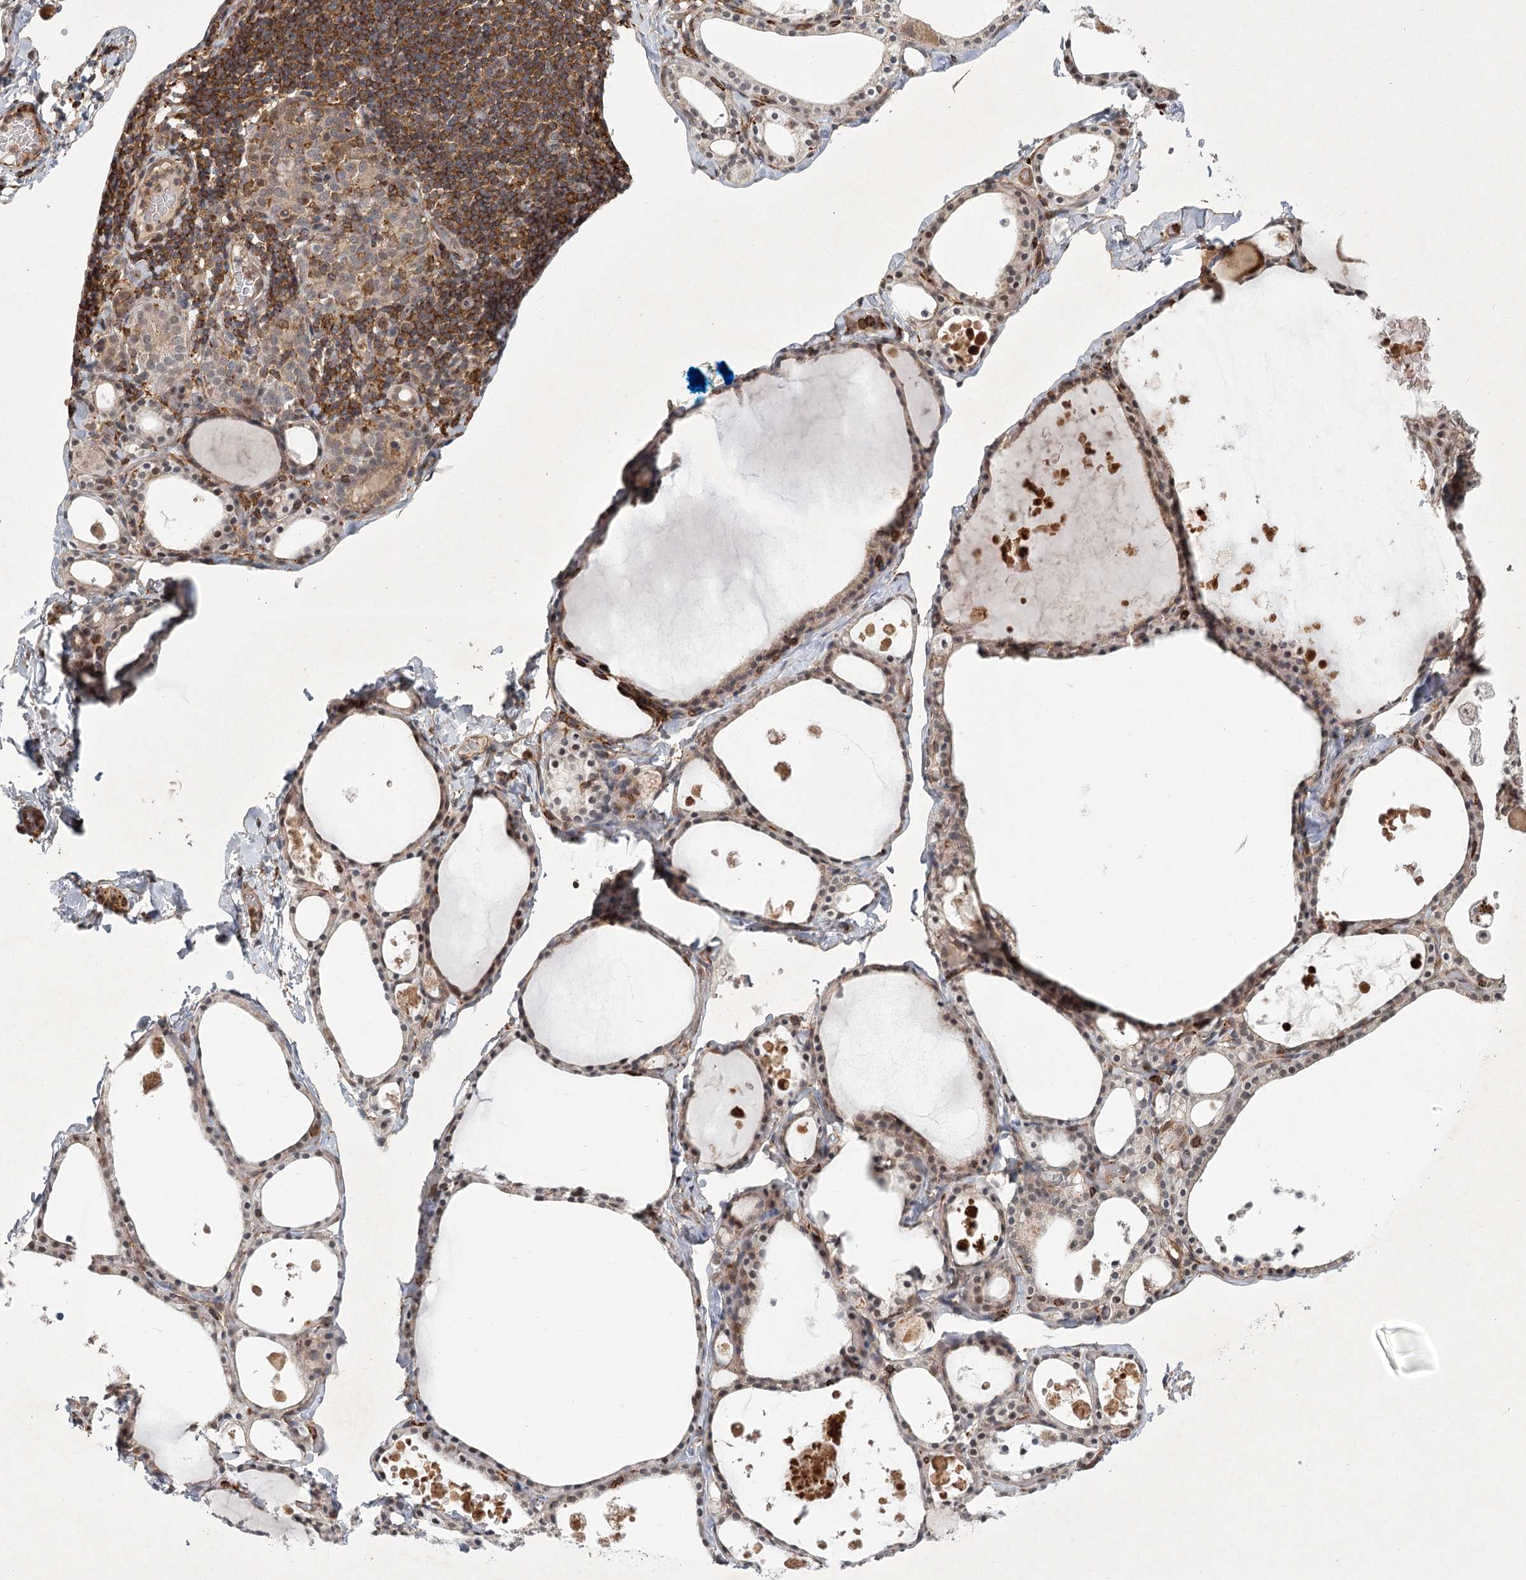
{"staining": {"intensity": "negative", "quantity": "none", "location": "none"}, "tissue": "thyroid gland", "cell_type": "Glandular cells", "image_type": "normal", "snomed": [{"axis": "morphology", "description": "Normal tissue, NOS"}, {"axis": "topography", "description": "Thyroid gland"}], "caption": "Glandular cells show no significant staining in benign thyroid gland. Brightfield microscopy of immunohistochemistry (IHC) stained with DAB (3,3'-diaminobenzidine) (brown) and hematoxylin (blue), captured at high magnification.", "gene": "MEPE", "patient": {"sex": "male", "age": 56}}